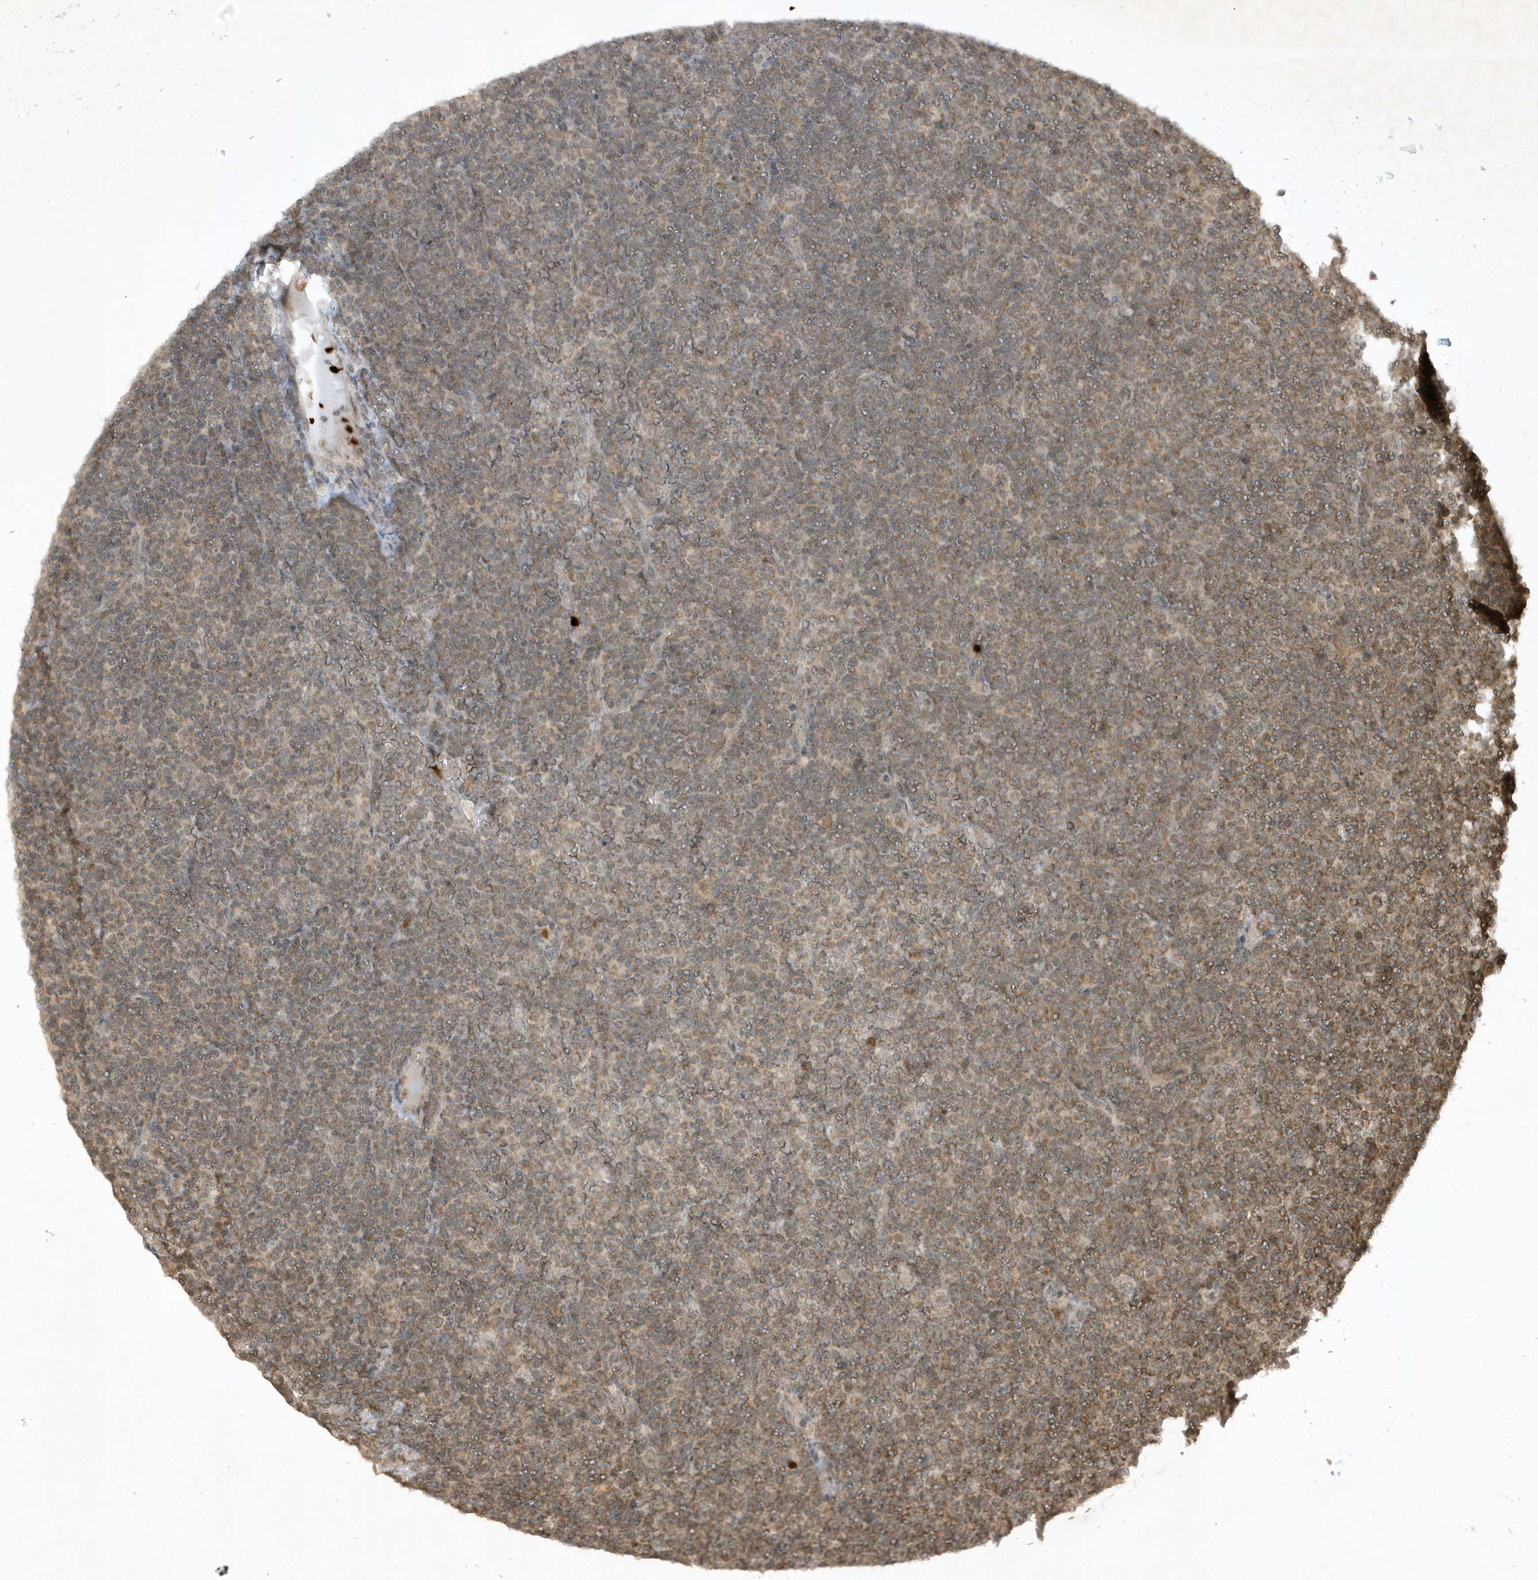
{"staining": {"intensity": "weak", "quantity": "25%-75%", "location": "cytoplasmic/membranous"}, "tissue": "lymphoma", "cell_type": "Tumor cells", "image_type": "cancer", "snomed": [{"axis": "morphology", "description": "Malignant lymphoma, non-Hodgkin's type, Low grade"}, {"axis": "topography", "description": "Lymph node"}], "caption": "Malignant lymphoma, non-Hodgkin's type (low-grade) was stained to show a protein in brown. There is low levels of weak cytoplasmic/membranous positivity in approximately 25%-75% of tumor cells.", "gene": "ZNF213", "patient": {"sex": "female", "age": 67}}